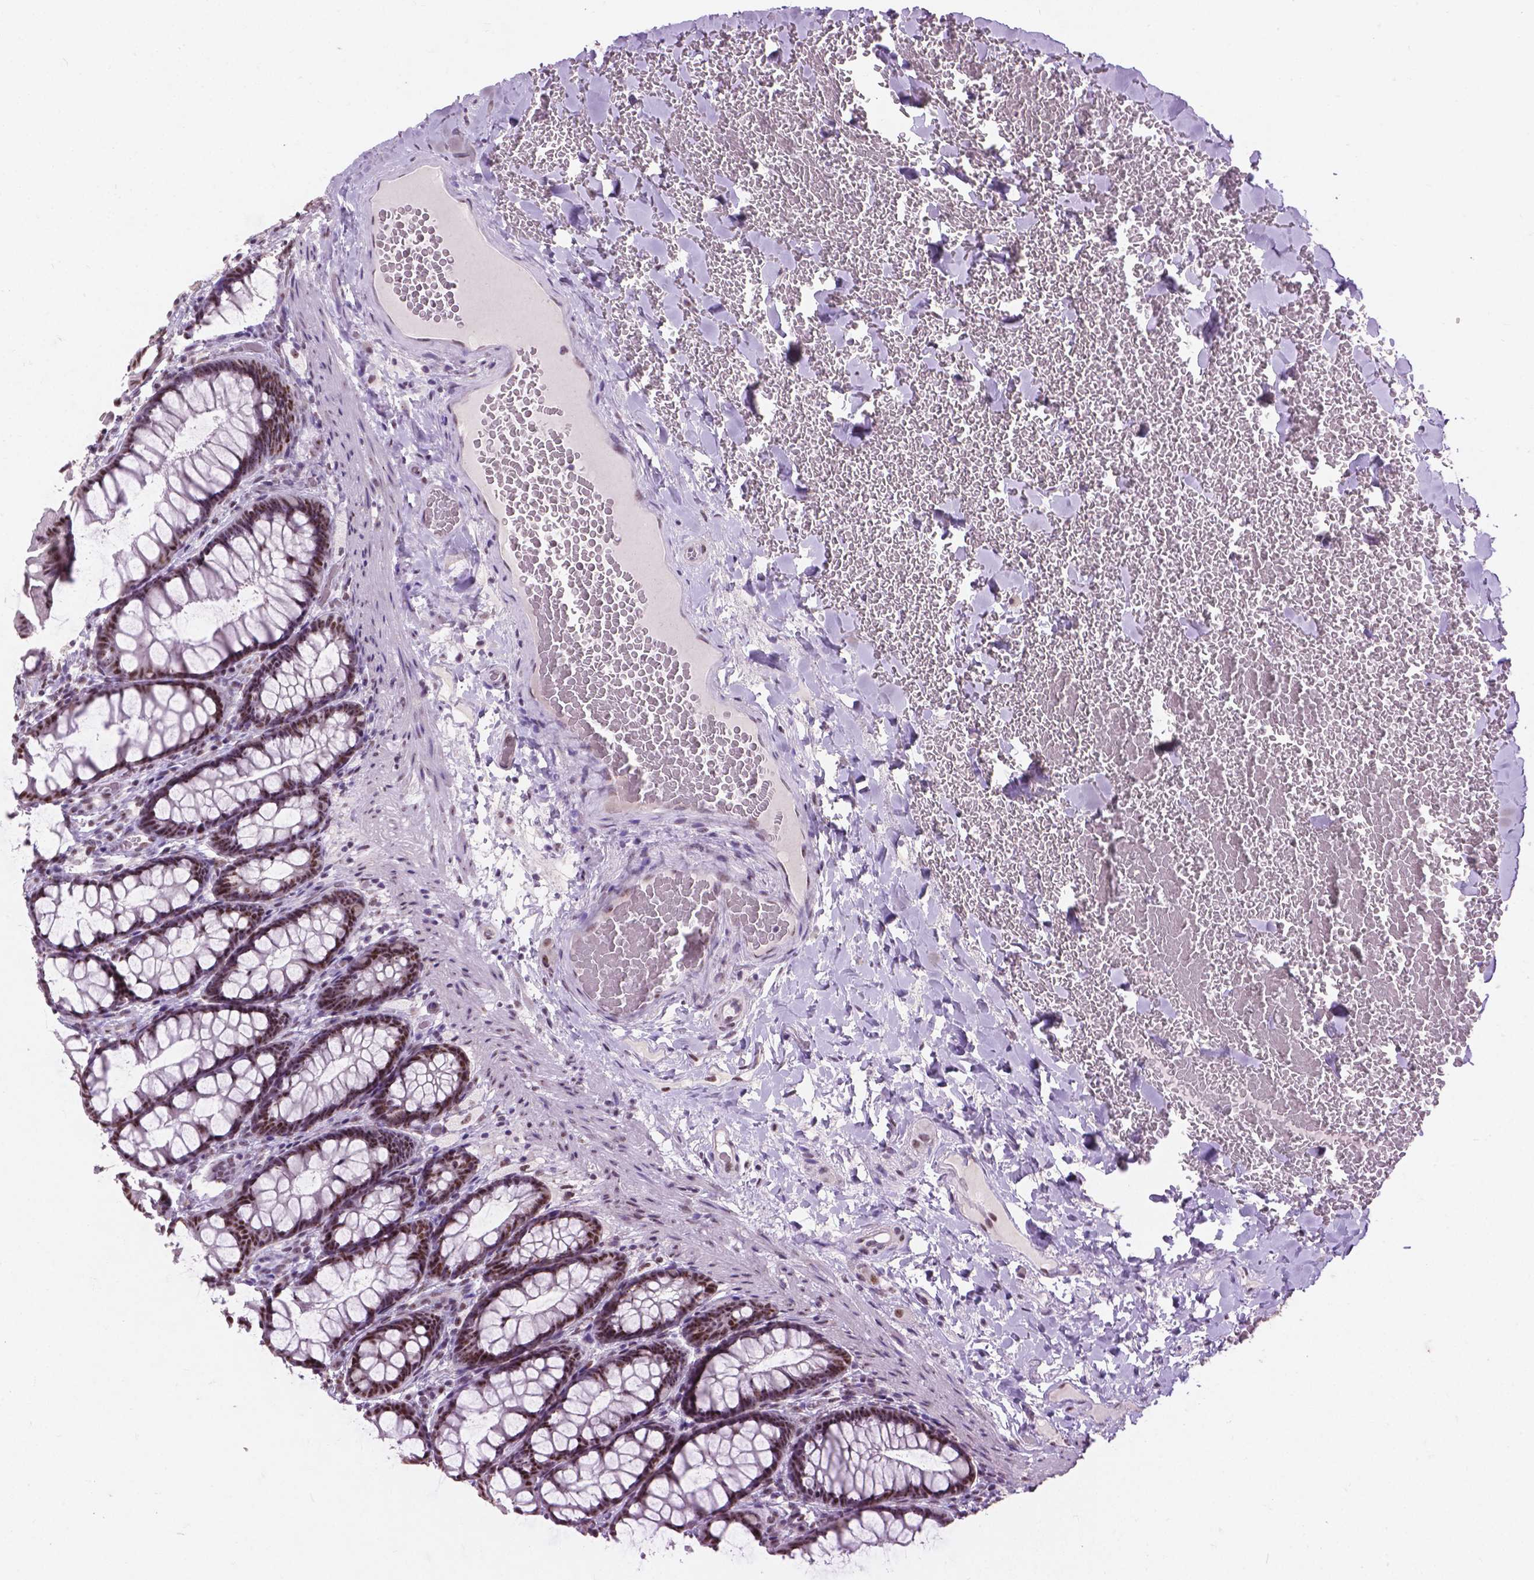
{"staining": {"intensity": "negative", "quantity": "none", "location": "none"}, "tissue": "colon", "cell_type": "Endothelial cells", "image_type": "normal", "snomed": [{"axis": "morphology", "description": "Normal tissue, NOS"}, {"axis": "topography", "description": "Colon"}], "caption": "IHC photomicrograph of normal colon: colon stained with DAB (3,3'-diaminobenzidine) demonstrates no significant protein positivity in endothelial cells. (Brightfield microscopy of DAB (3,3'-diaminobenzidine) IHC at high magnification).", "gene": "COIL", "patient": {"sex": "male", "age": 47}}